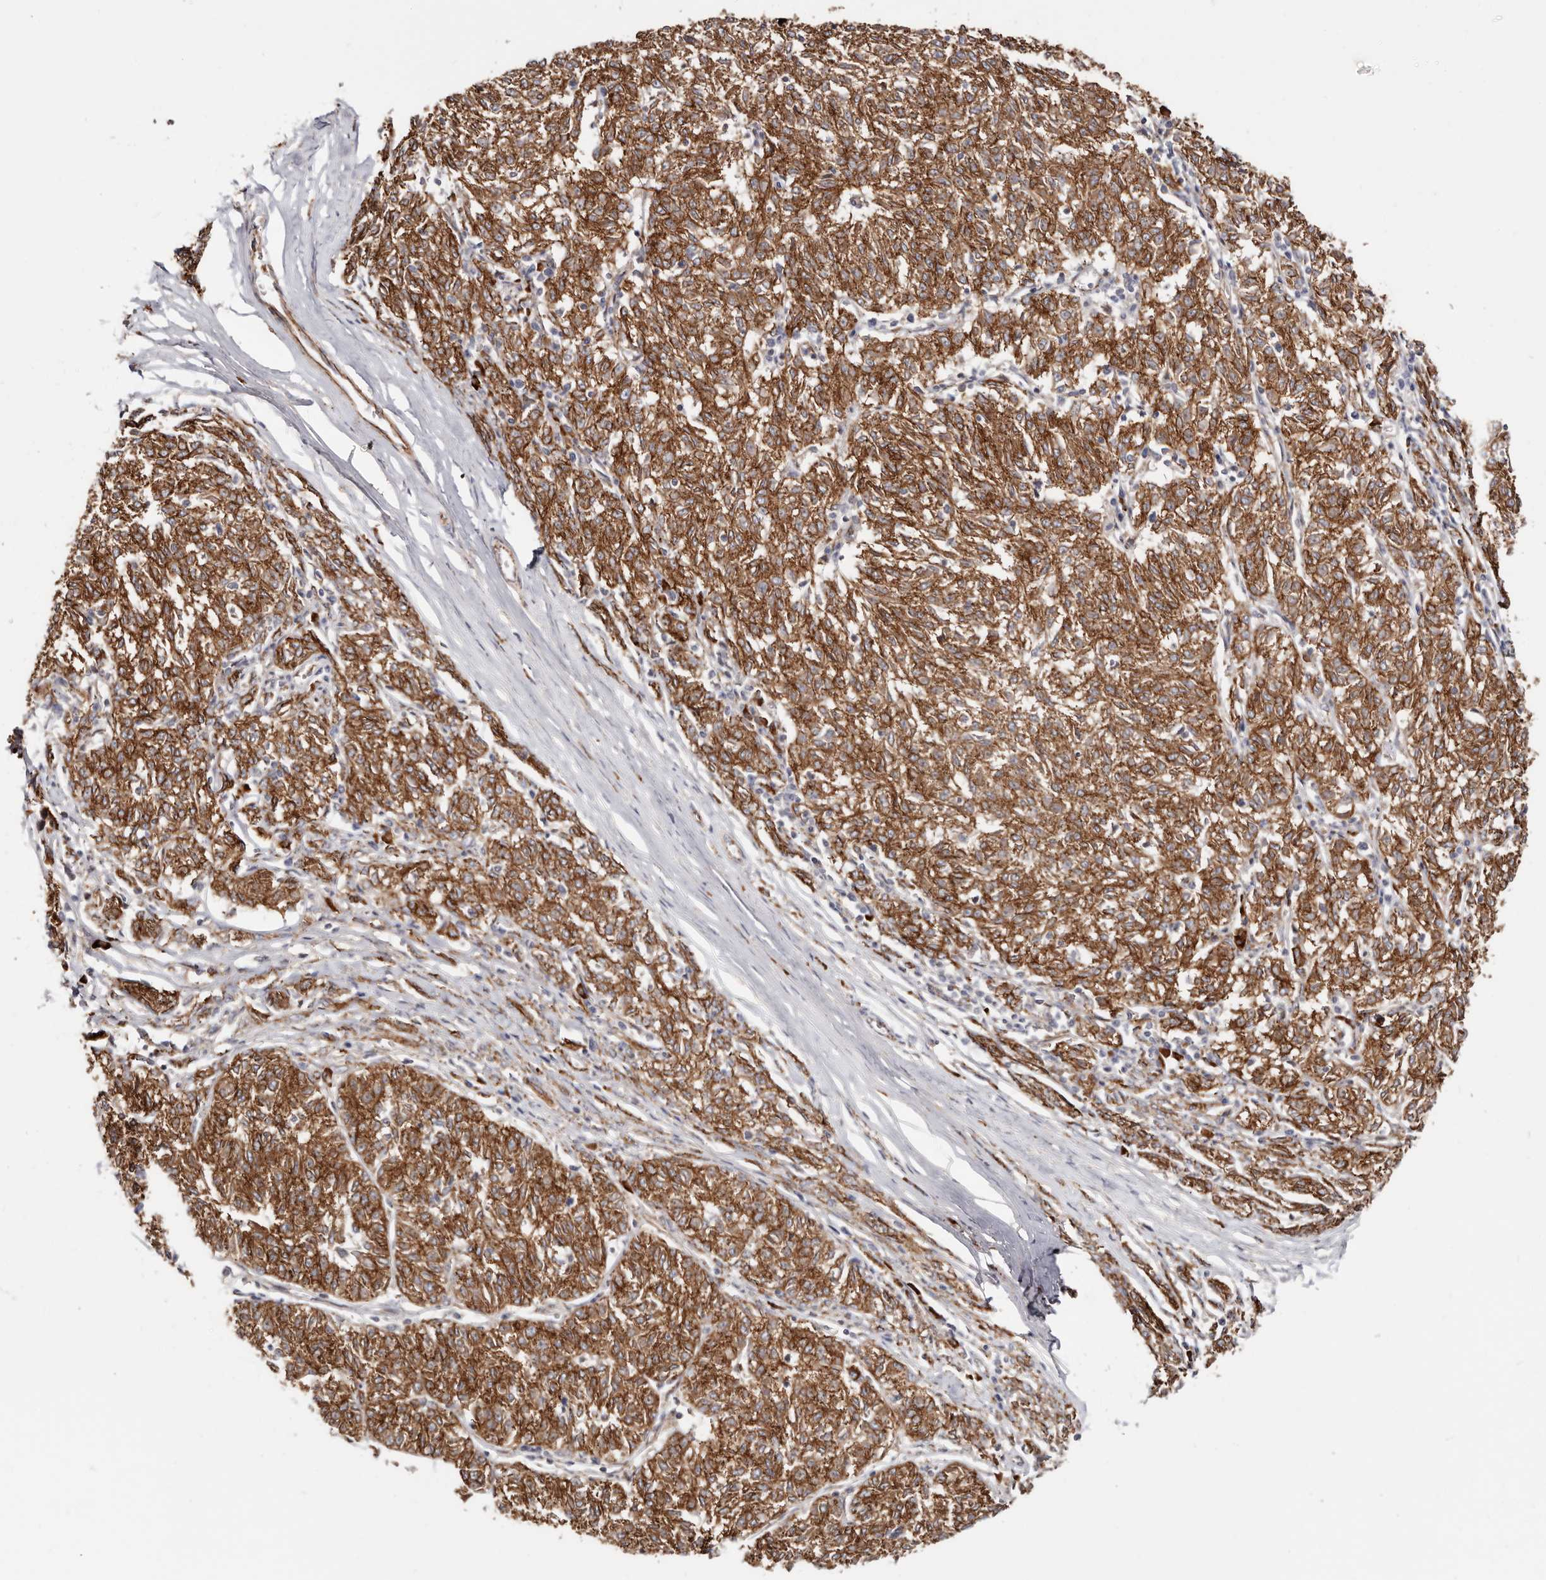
{"staining": {"intensity": "strong", "quantity": ">75%", "location": "cytoplasmic/membranous"}, "tissue": "melanoma", "cell_type": "Tumor cells", "image_type": "cancer", "snomed": [{"axis": "morphology", "description": "Malignant melanoma, NOS"}, {"axis": "topography", "description": "Skin"}], "caption": "Immunohistochemistry (IHC) photomicrograph of human malignant melanoma stained for a protein (brown), which shows high levels of strong cytoplasmic/membranous expression in approximately >75% of tumor cells.", "gene": "CTNNB1", "patient": {"sex": "female", "age": 72}}